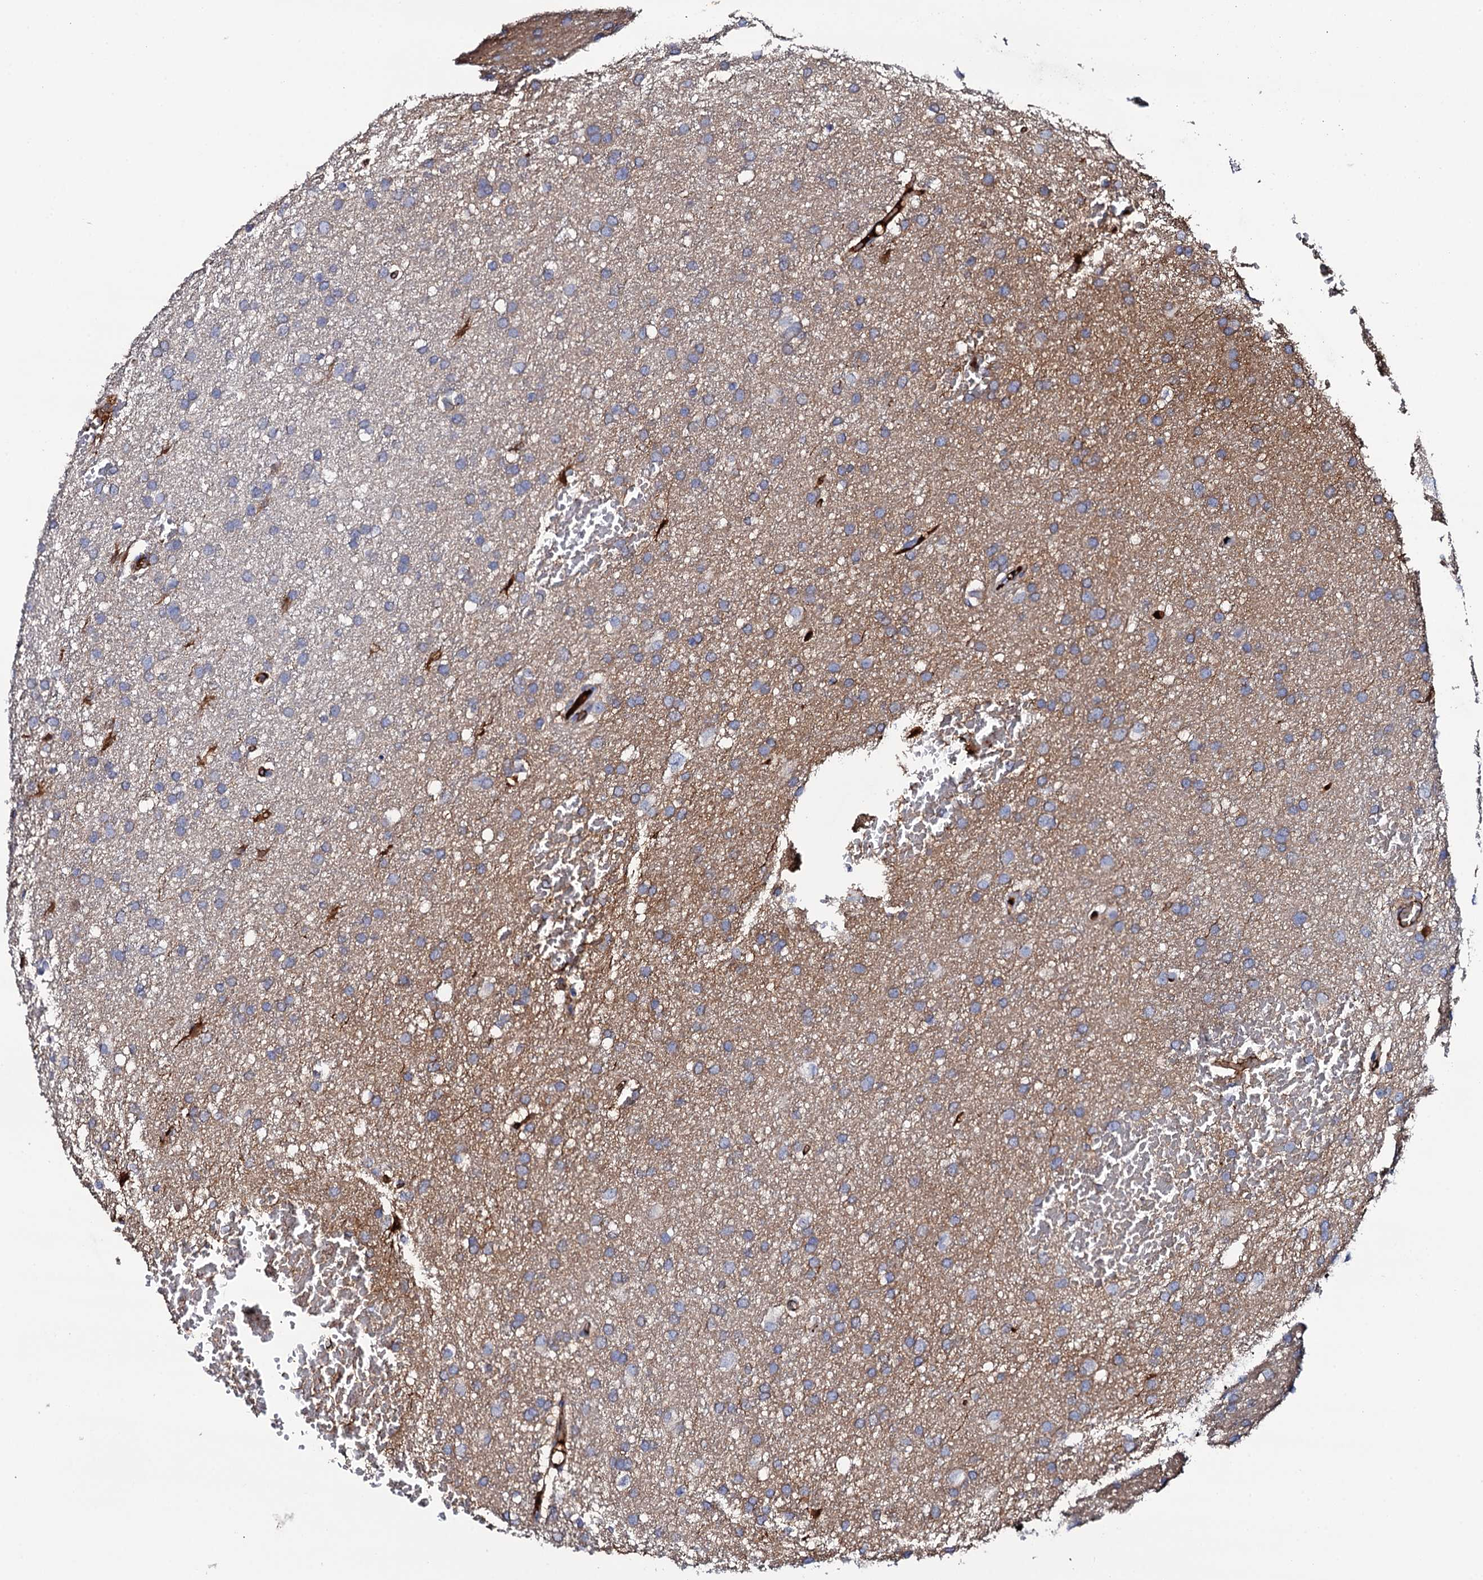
{"staining": {"intensity": "negative", "quantity": "none", "location": "none"}, "tissue": "glioma", "cell_type": "Tumor cells", "image_type": "cancer", "snomed": [{"axis": "morphology", "description": "Glioma, malignant, High grade"}, {"axis": "topography", "description": "Cerebral cortex"}], "caption": "Immunohistochemistry histopathology image of neoplastic tissue: human malignant high-grade glioma stained with DAB (3,3'-diaminobenzidine) displays no significant protein positivity in tumor cells.", "gene": "TCAF2", "patient": {"sex": "female", "age": 36}}